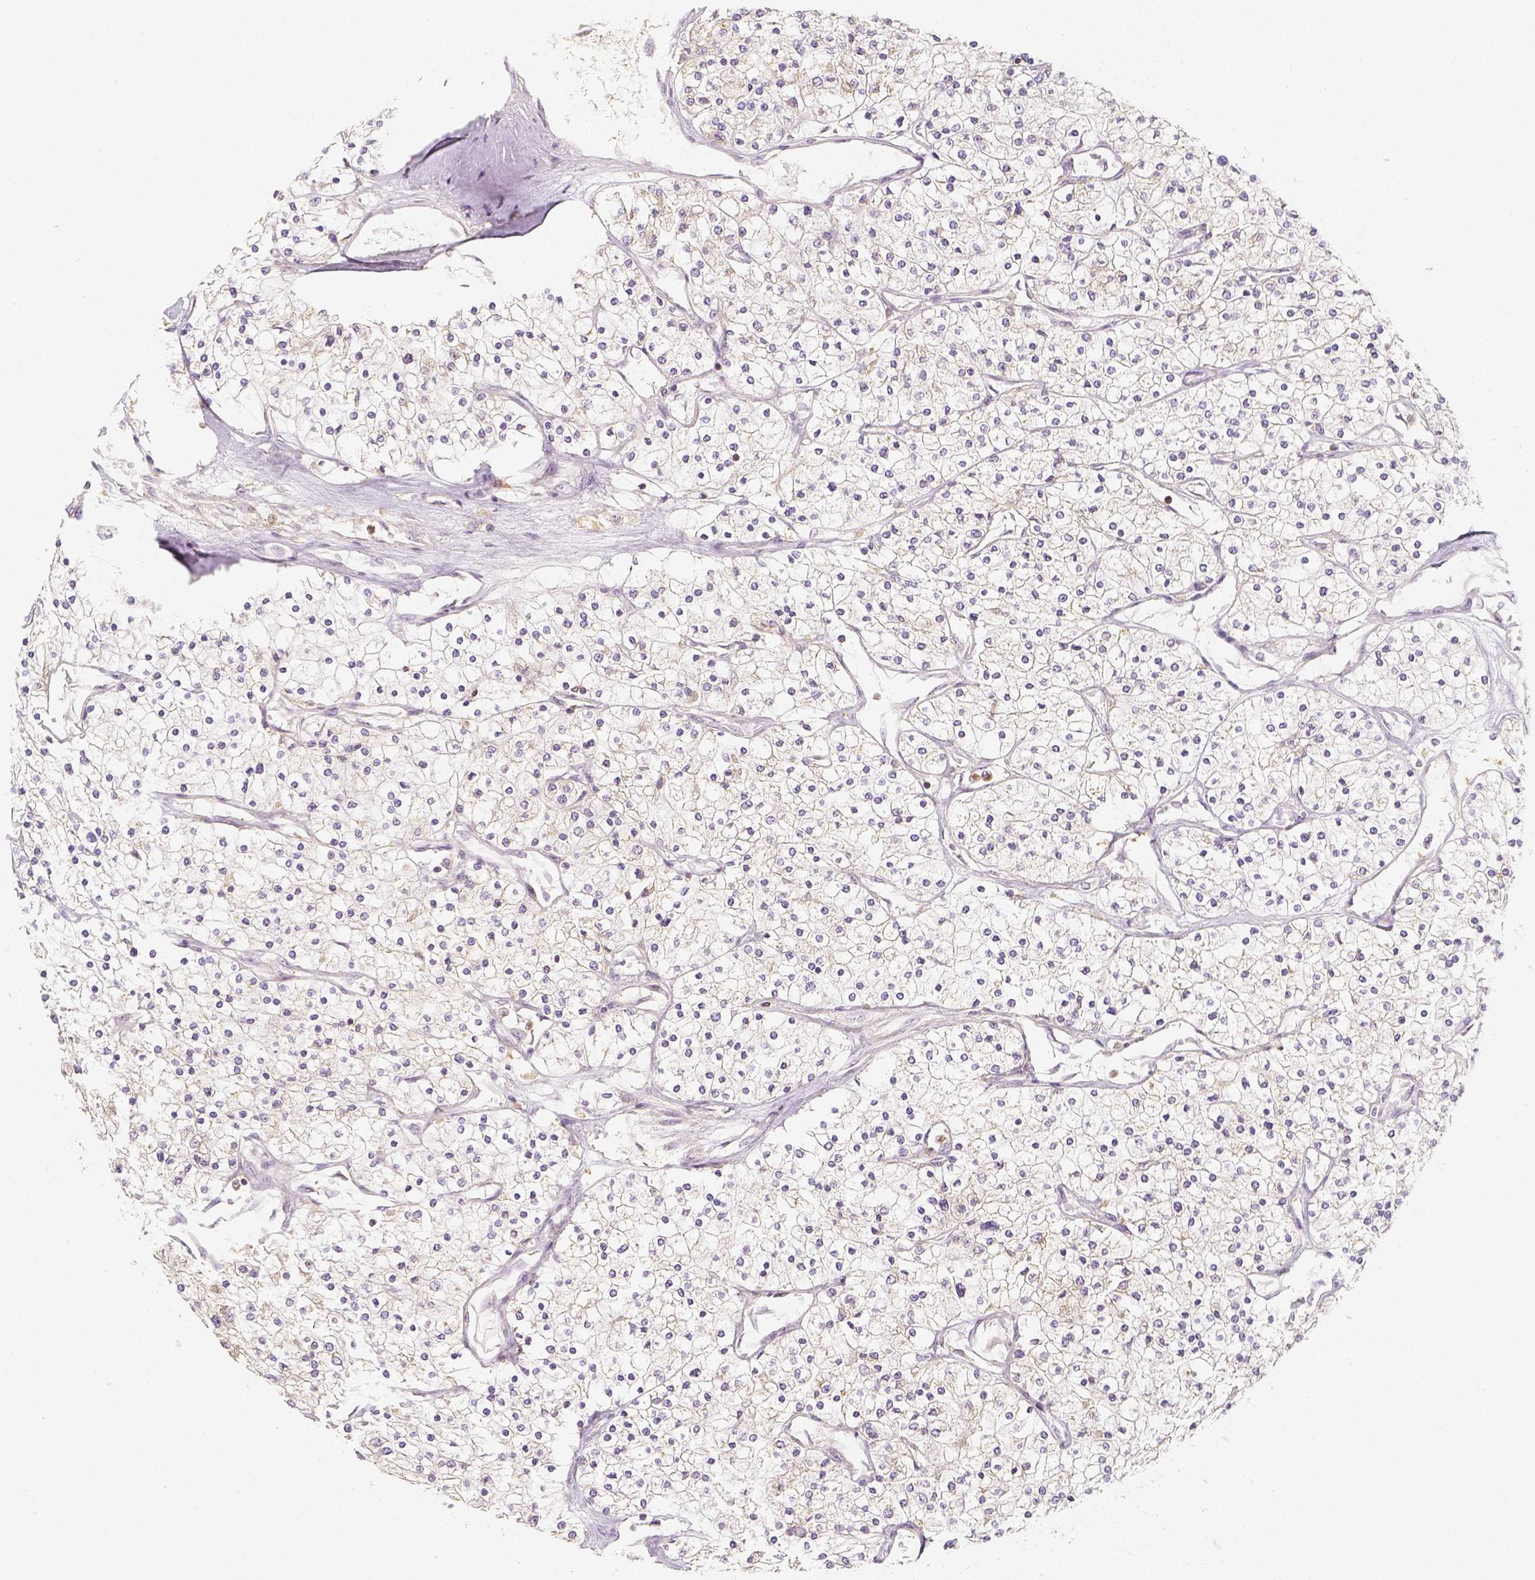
{"staining": {"intensity": "negative", "quantity": "none", "location": "none"}, "tissue": "renal cancer", "cell_type": "Tumor cells", "image_type": "cancer", "snomed": [{"axis": "morphology", "description": "Adenocarcinoma, NOS"}, {"axis": "topography", "description": "Kidney"}], "caption": "Human renal cancer stained for a protein using immunohistochemistry displays no expression in tumor cells.", "gene": "PTPRJ", "patient": {"sex": "male", "age": 80}}